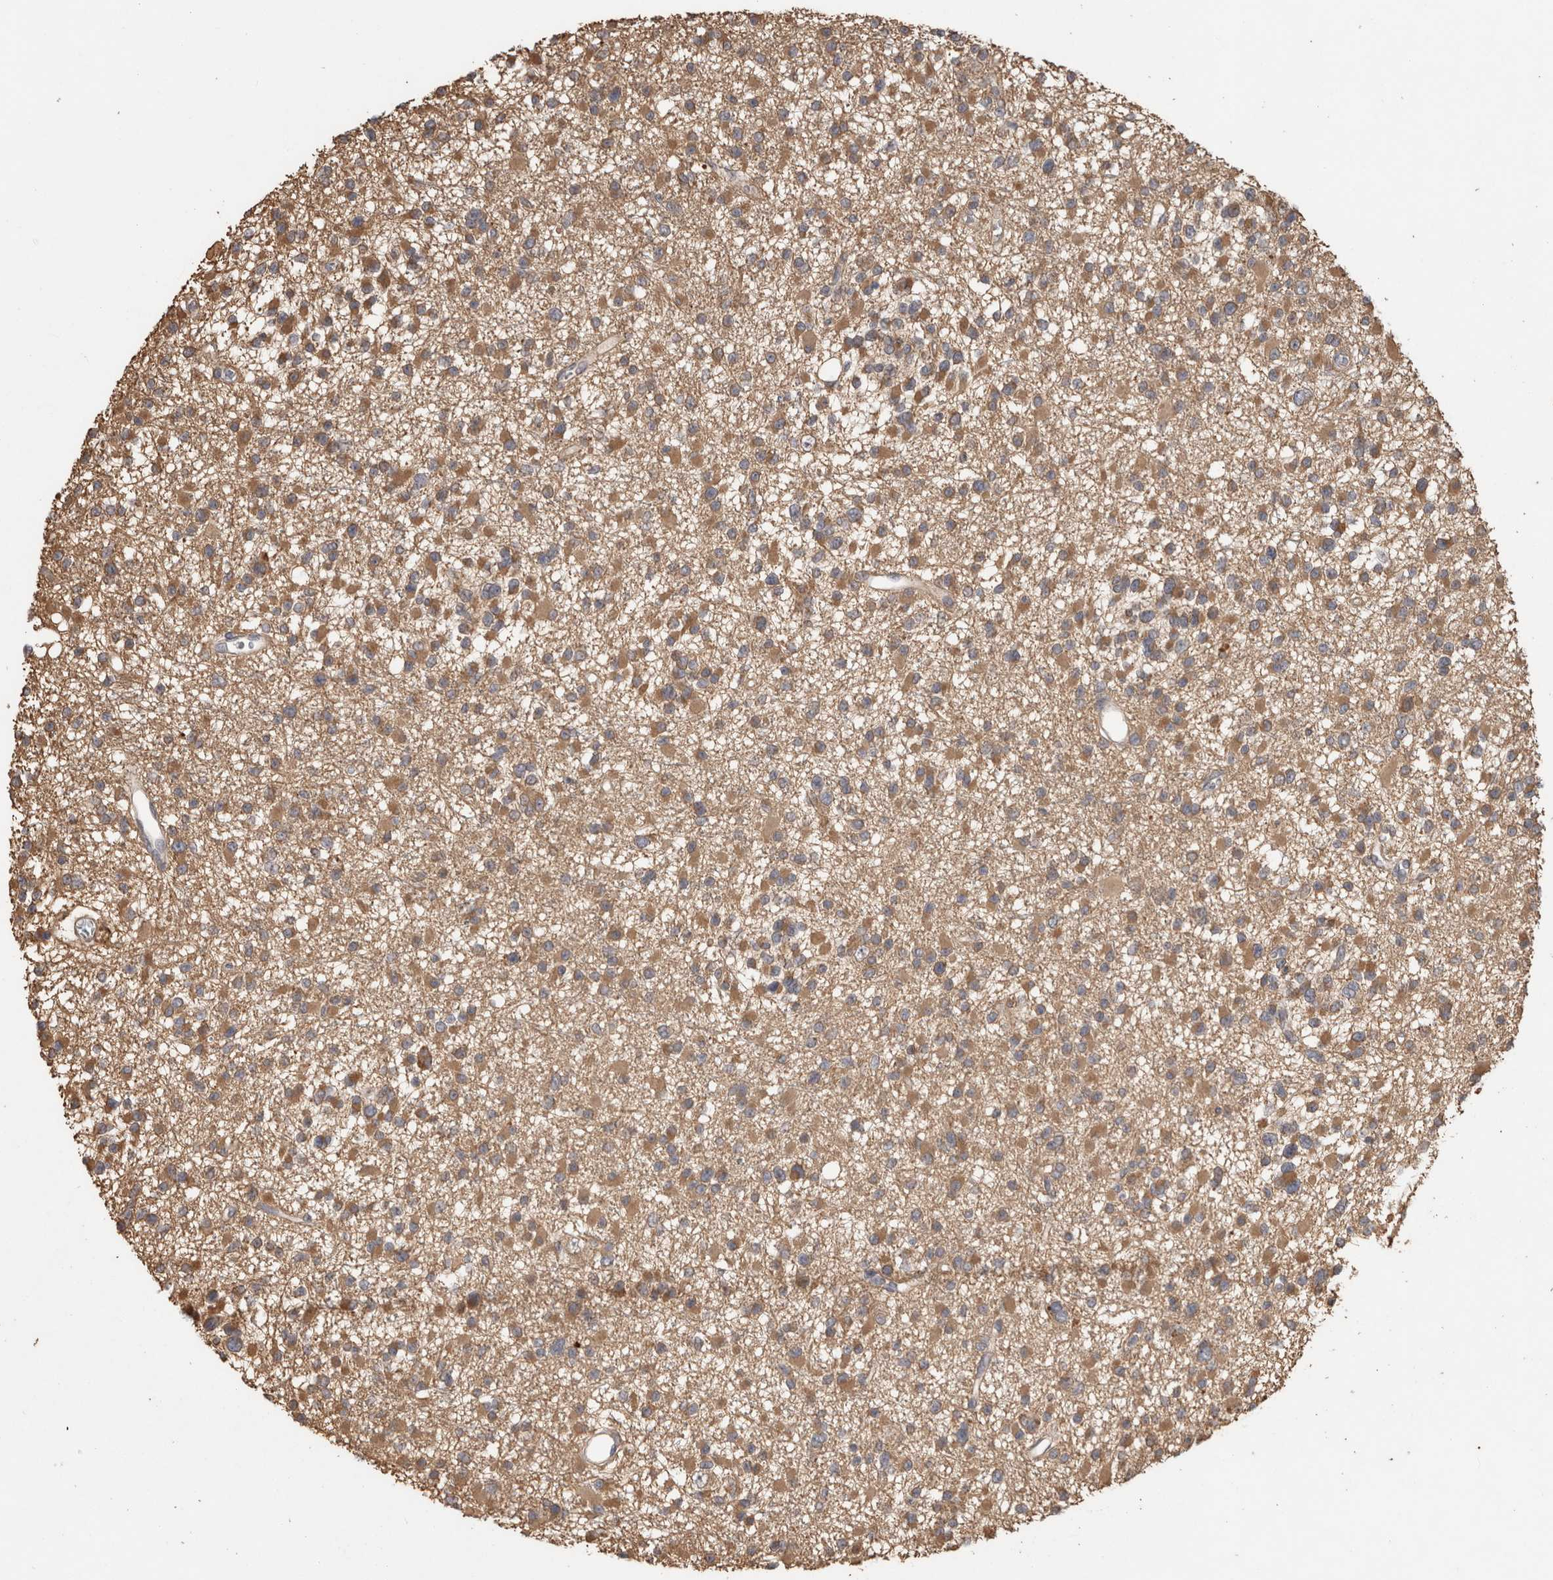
{"staining": {"intensity": "moderate", "quantity": ">75%", "location": "cytoplasmic/membranous"}, "tissue": "glioma", "cell_type": "Tumor cells", "image_type": "cancer", "snomed": [{"axis": "morphology", "description": "Glioma, malignant, Low grade"}, {"axis": "topography", "description": "Brain"}], "caption": "Immunohistochemistry of malignant glioma (low-grade) shows medium levels of moderate cytoplasmic/membranous staining in approximately >75% of tumor cells.", "gene": "TBCE", "patient": {"sex": "female", "age": 22}}